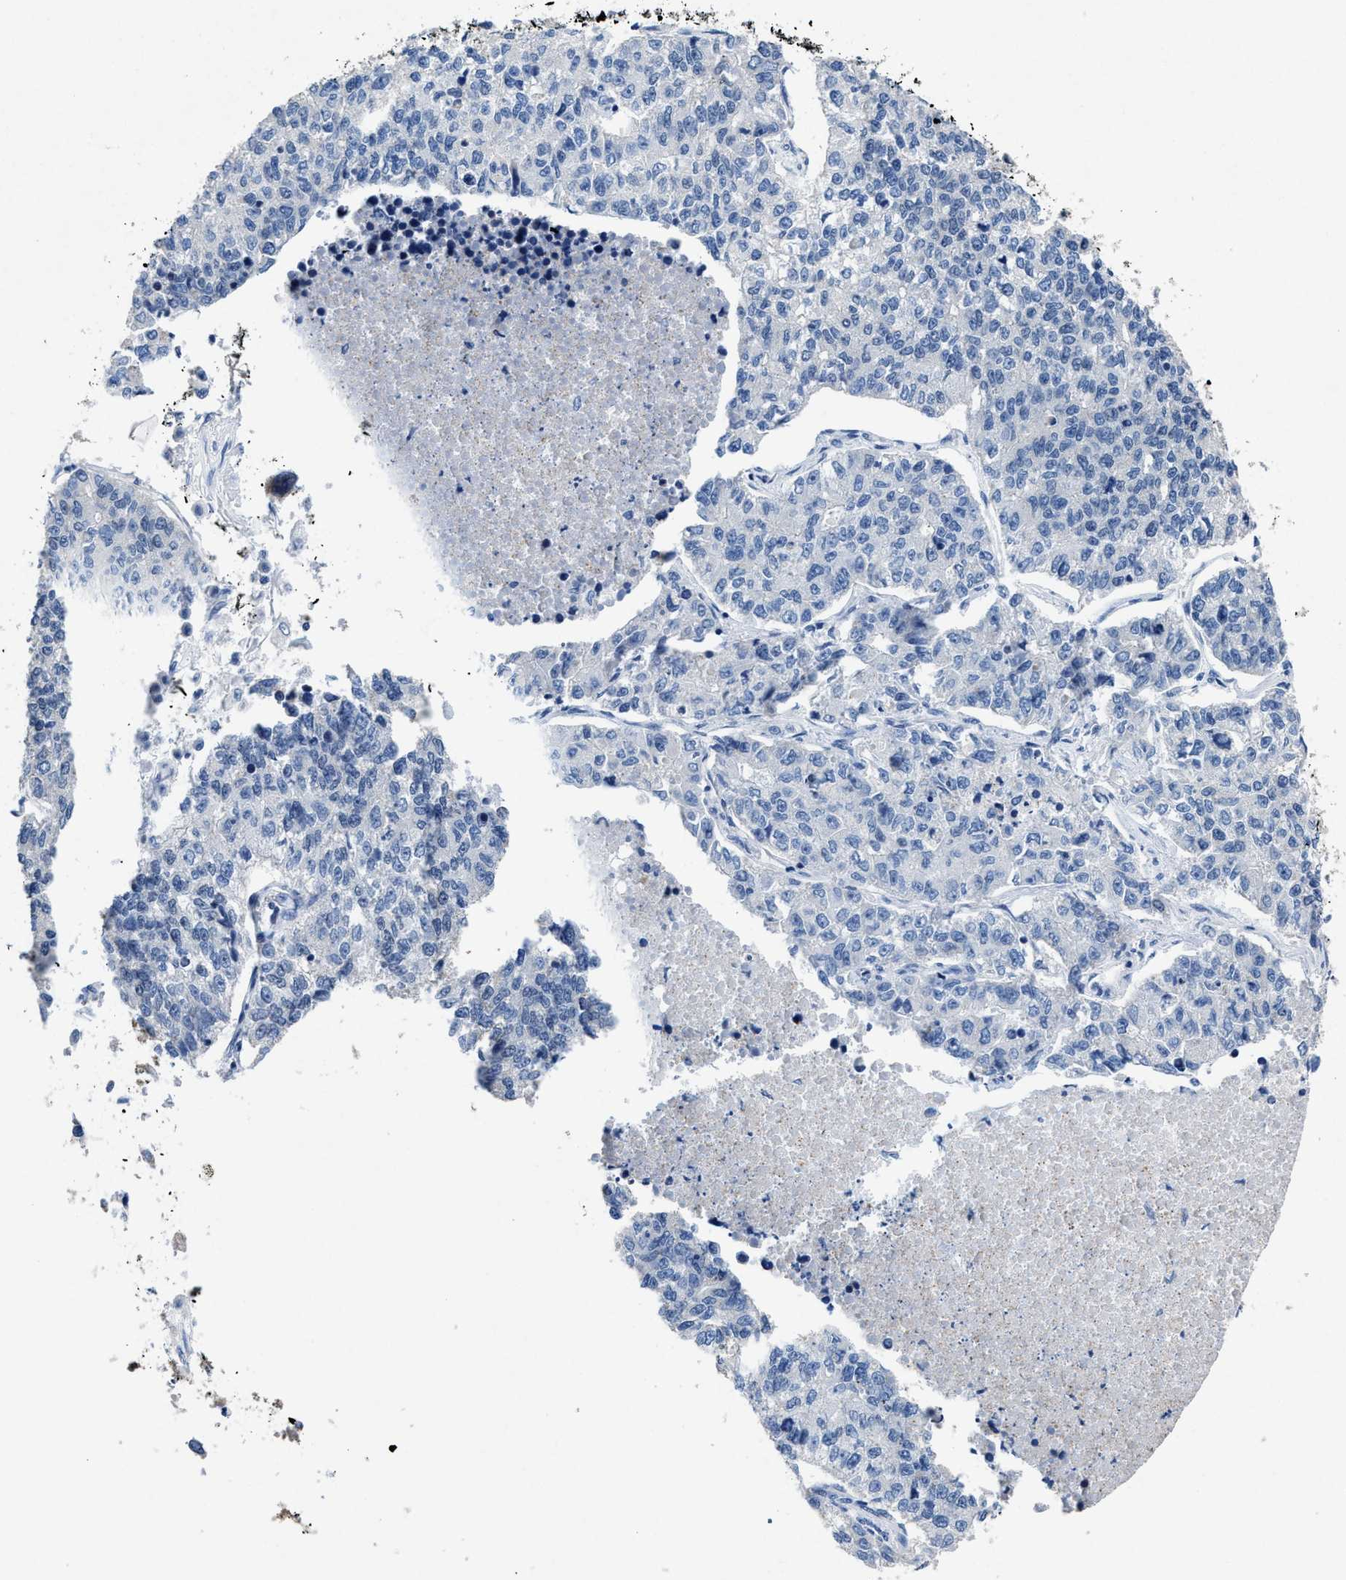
{"staining": {"intensity": "negative", "quantity": "none", "location": "none"}, "tissue": "lung cancer", "cell_type": "Tumor cells", "image_type": "cancer", "snomed": [{"axis": "morphology", "description": "Adenocarcinoma, NOS"}, {"axis": "topography", "description": "Lung"}], "caption": "Protein analysis of lung adenocarcinoma demonstrates no significant expression in tumor cells.", "gene": "ID3", "patient": {"sex": "male", "age": 49}}